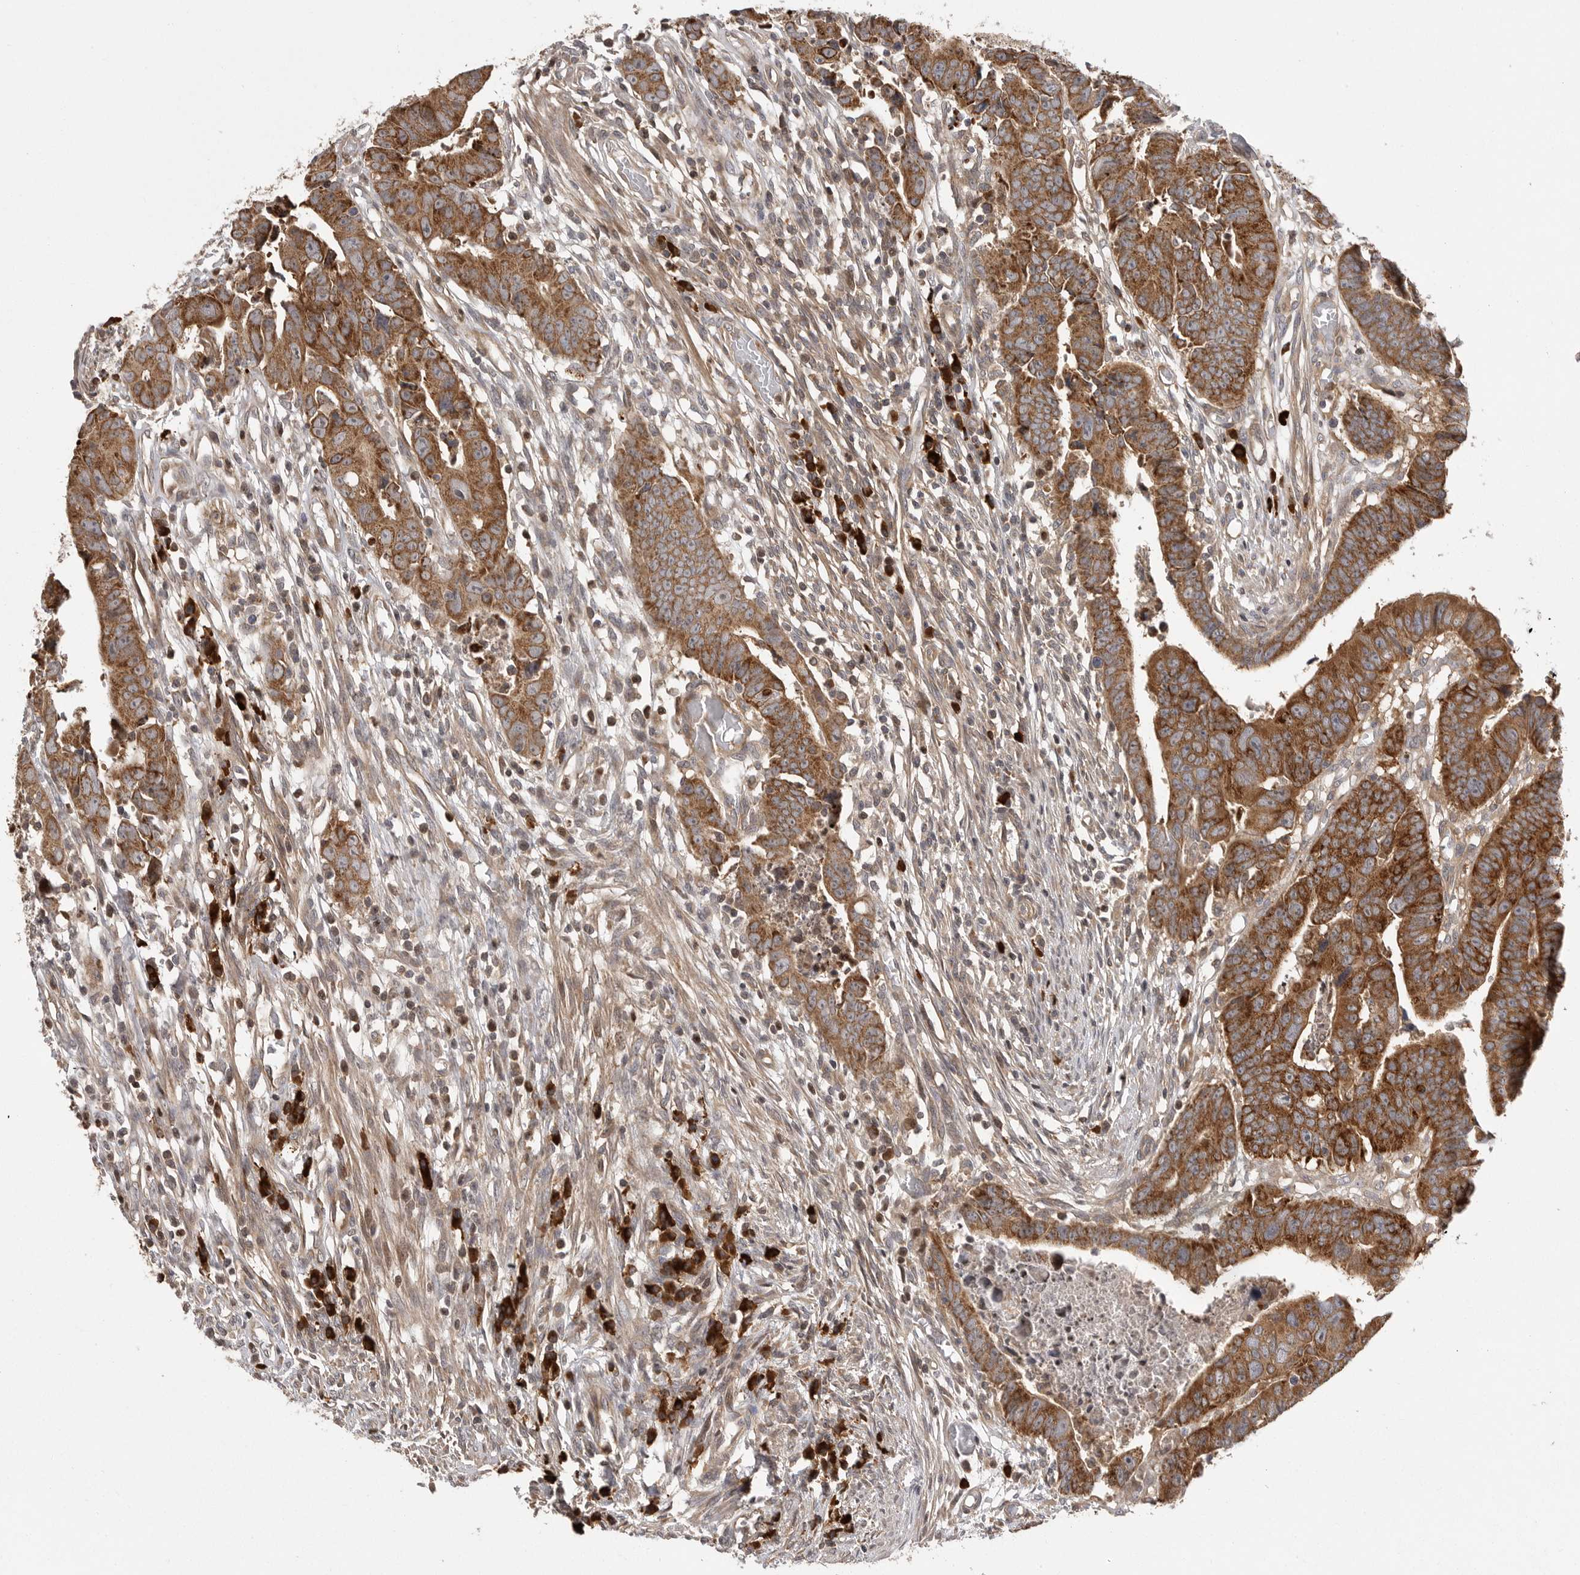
{"staining": {"intensity": "strong", "quantity": ">75%", "location": "cytoplasmic/membranous"}, "tissue": "colorectal cancer", "cell_type": "Tumor cells", "image_type": "cancer", "snomed": [{"axis": "morphology", "description": "Adenocarcinoma, NOS"}, {"axis": "topography", "description": "Rectum"}], "caption": "Immunohistochemical staining of colorectal cancer (adenocarcinoma) reveals high levels of strong cytoplasmic/membranous protein staining in about >75% of tumor cells.", "gene": "OXR1", "patient": {"sex": "female", "age": 65}}